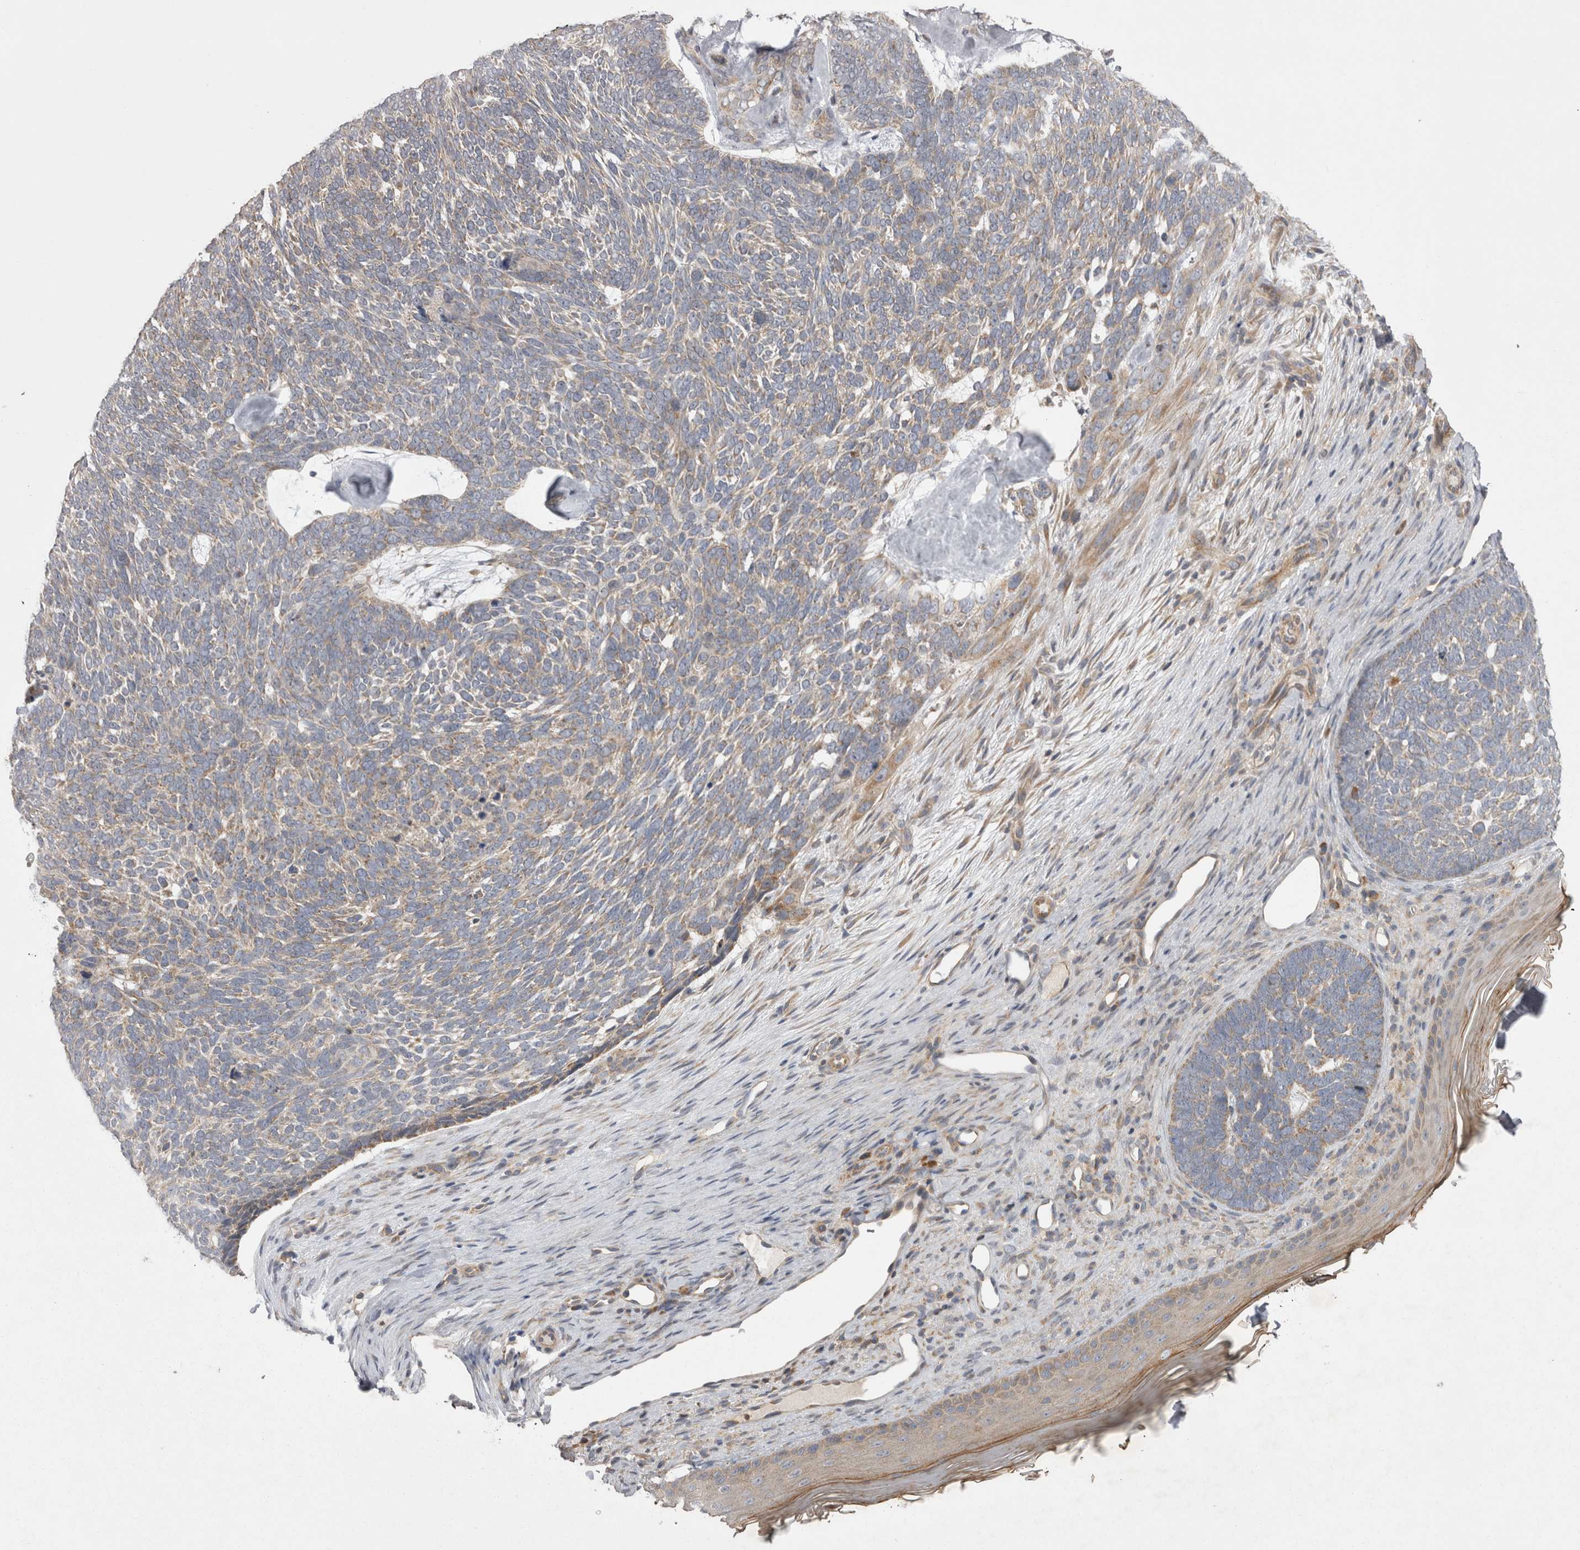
{"staining": {"intensity": "weak", "quantity": "<25%", "location": "cytoplasmic/membranous"}, "tissue": "skin cancer", "cell_type": "Tumor cells", "image_type": "cancer", "snomed": [{"axis": "morphology", "description": "Basal cell carcinoma"}, {"axis": "topography", "description": "Skin"}], "caption": "The micrograph demonstrates no significant expression in tumor cells of skin cancer (basal cell carcinoma). The staining is performed using DAB brown chromogen with nuclei counter-stained in using hematoxylin.", "gene": "TSPOAP1", "patient": {"sex": "female", "age": 85}}